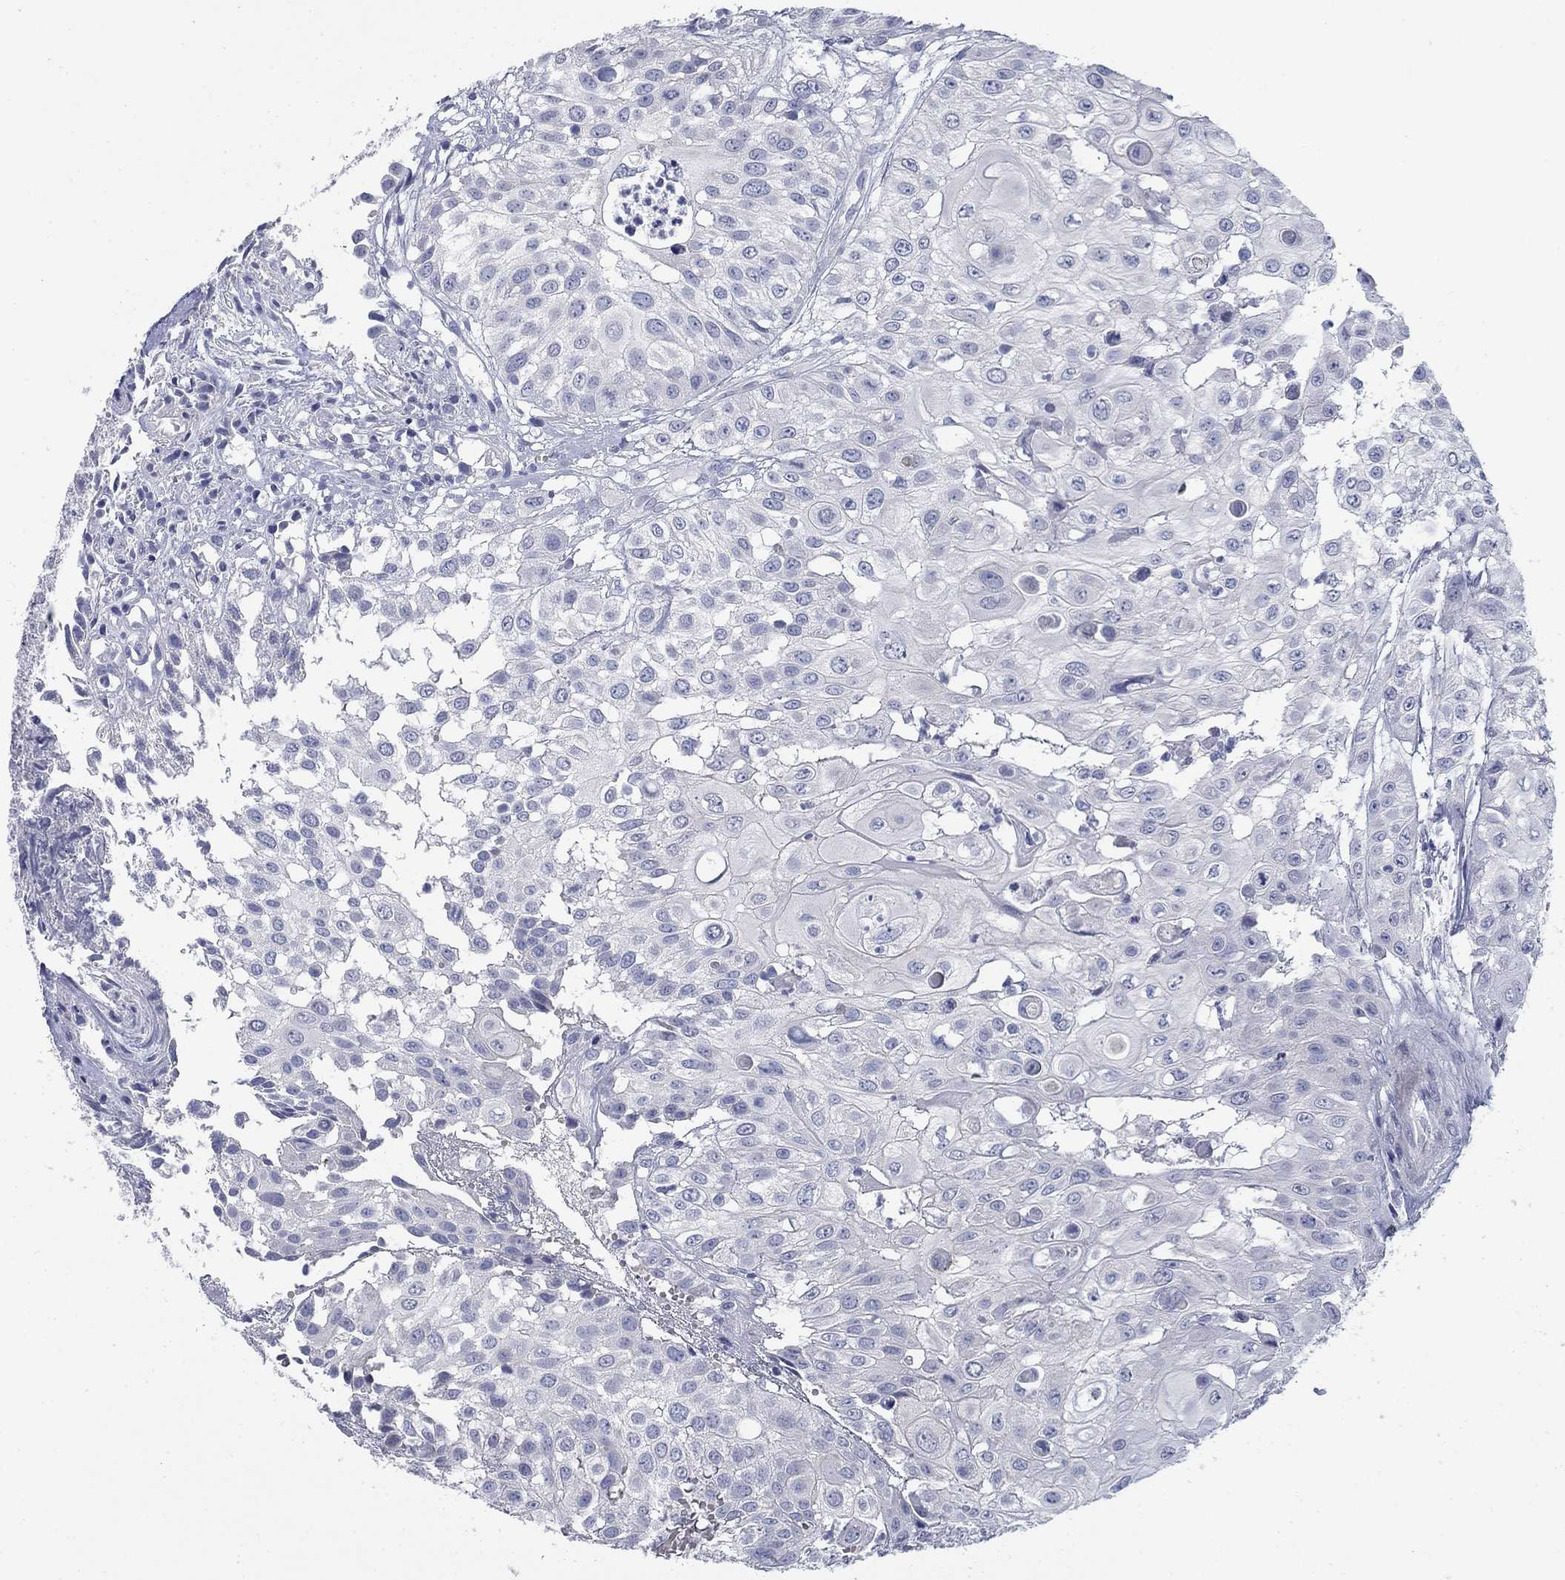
{"staining": {"intensity": "negative", "quantity": "none", "location": "none"}, "tissue": "urothelial cancer", "cell_type": "Tumor cells", "image_type": "cancer", "snomed": [{"axis": "morphology", "description": "Urothelial carcinoma, High grade"}, {"axis": "topography", "description": "Urinary bladder"}], "caption": "This is an immunohistochemistry (IHC) micrograph of urothelial cancer. There is no expression in tumor cells.", "gene": "DNER", "patient": {"sex": "female", "age": 79}}